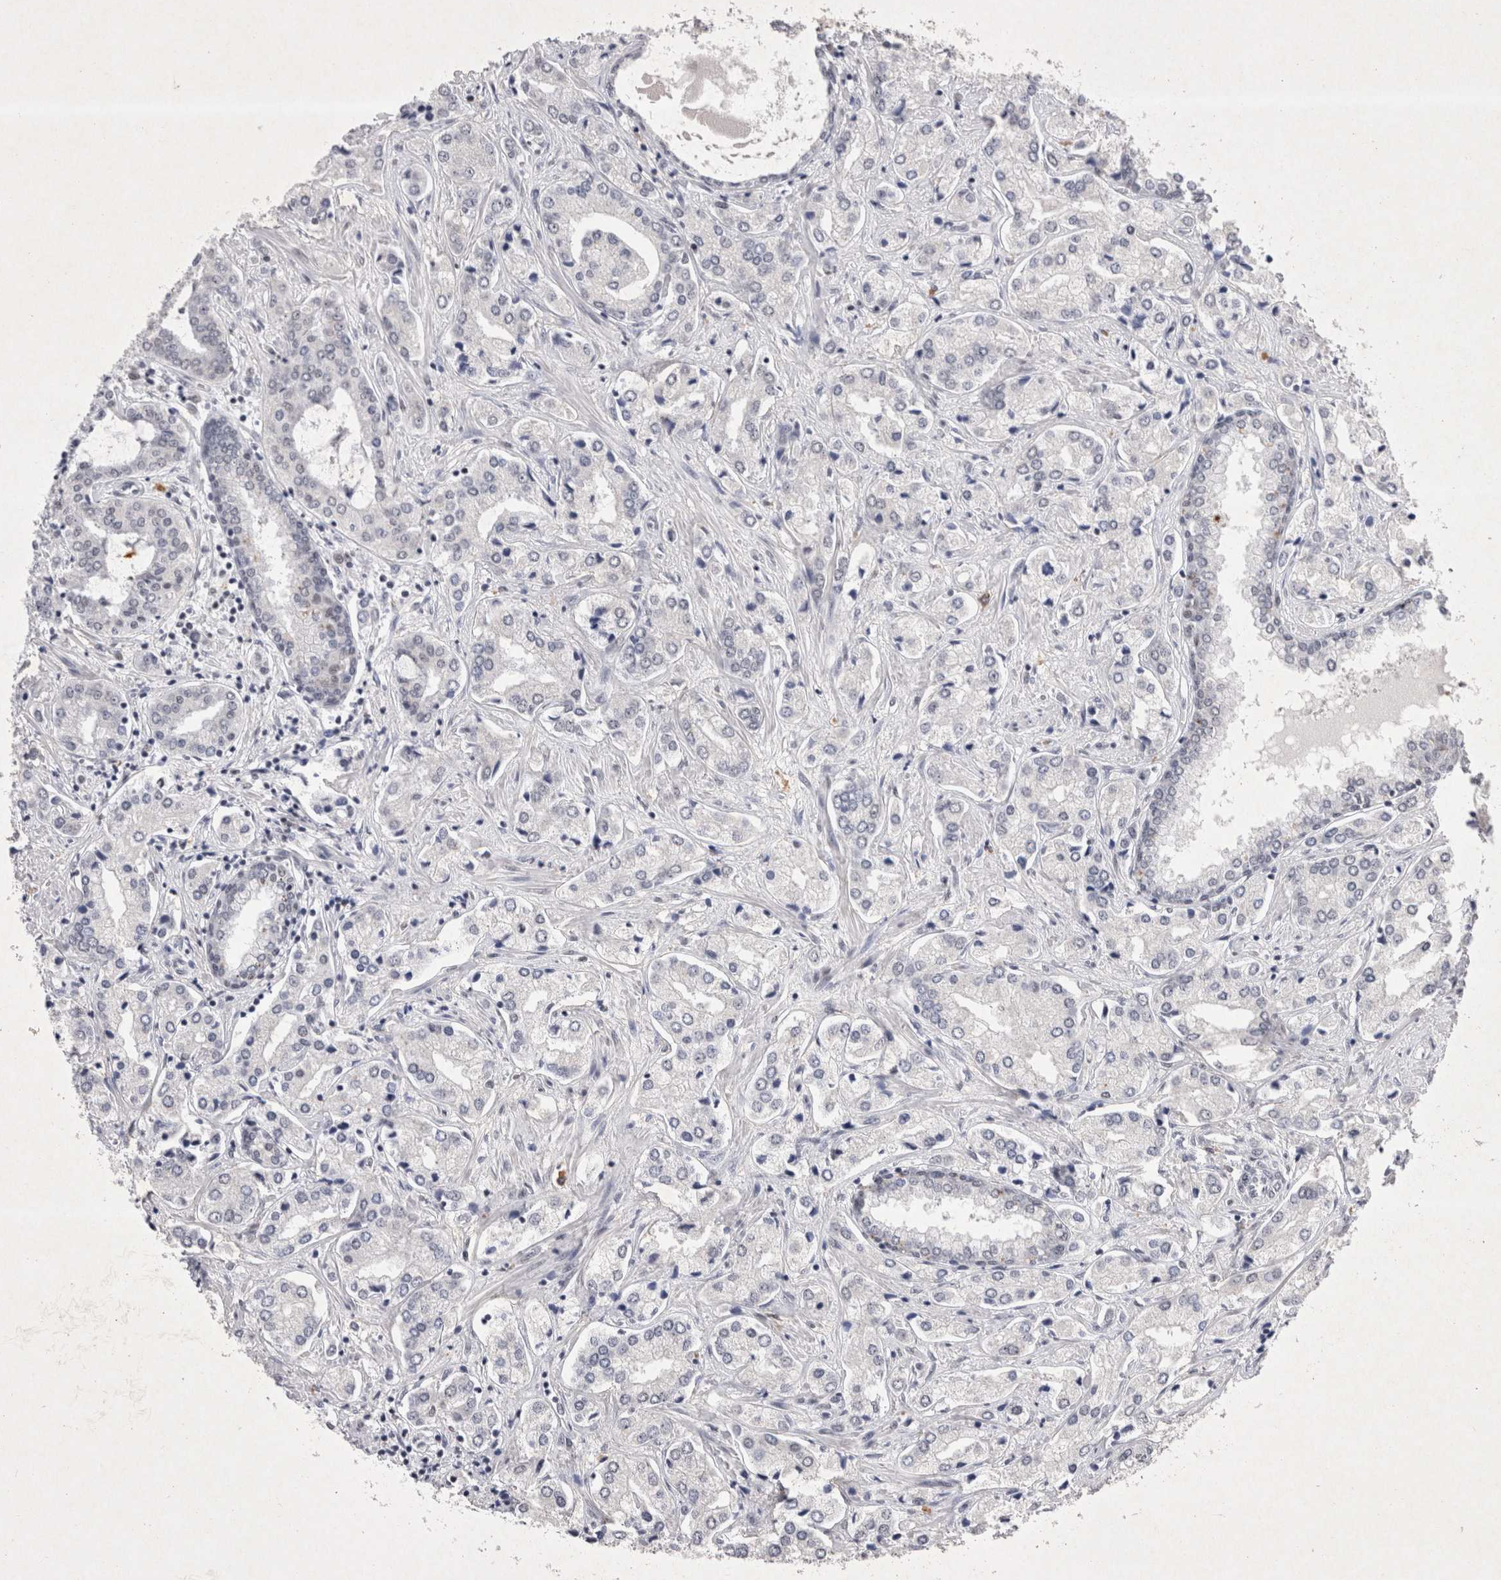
{"staining": {"intensity": "negative", "quantity": "none", "location": "none"}, "tissue": "prostate cancer", "cell_type": "Tumor cells", "image_type": "cancer", "snomed": [{"axis": "morphology", "description": "Adenocarcinoma, High grade"}, {"axis": "topography", "description": "Prostate"}], "caption": "Protein analysis of prostate cancer exhibits no significant expression in tumor cells. (Brightfield microscopy of DAB immunohistochemistry at high magnification).", "gene": "RBM6", "patient": {"sex": "male", "age": 66}}